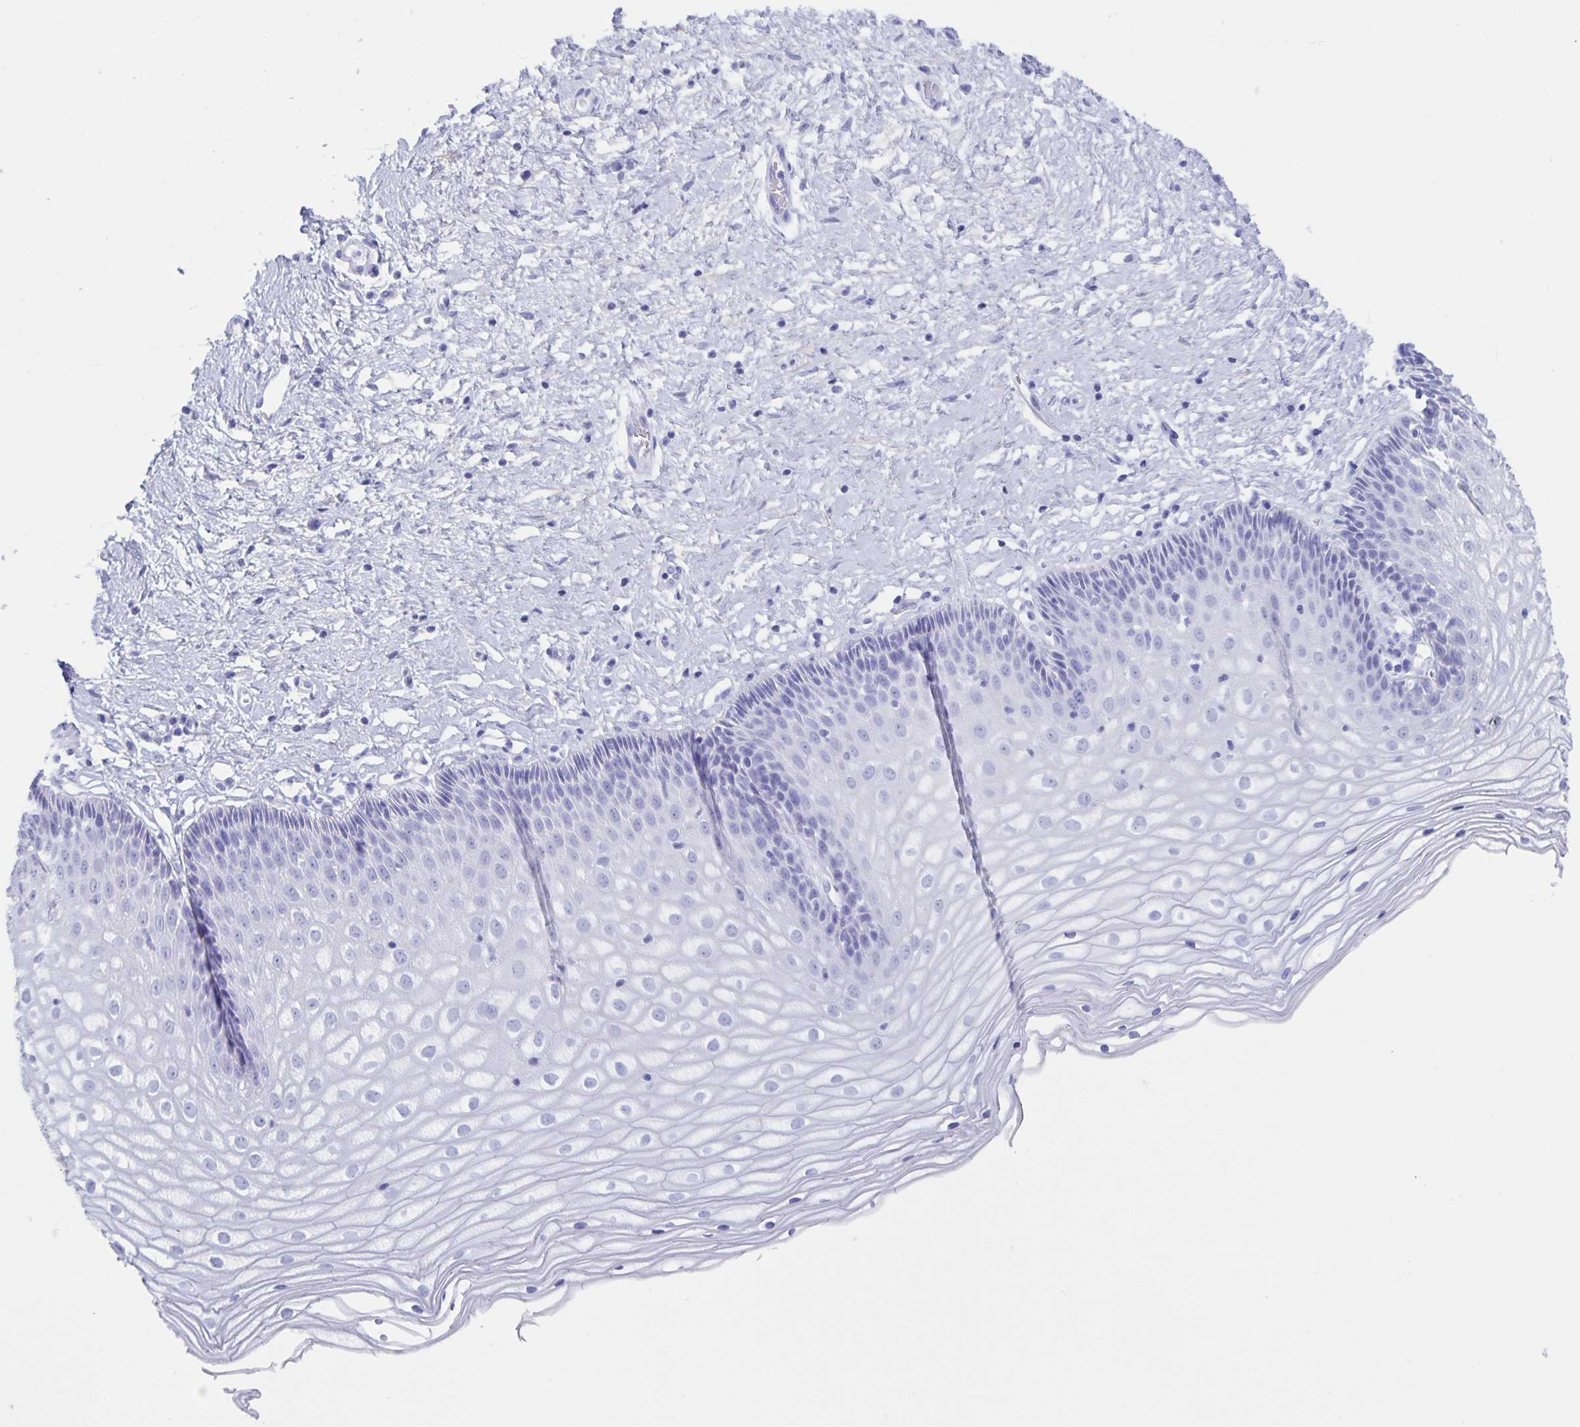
{"staining": {"intensity": "negative", "quantity": "none", "location": "none"}, "tissue": "cervix", "cell_type": "Glandular cells", "image_type": "normal", "snomed": [{"axis": "morphology", "description": "Normal tissue, NOS"}, {"axis": "topography", "description": "Cervix"}], "caption": "This is an immunohistochemistry photomicrograph of benign human cervix. There is no expression in glandular cells.", "gene": "AQP4", "patient": {"sex": "female", "age": 36}}